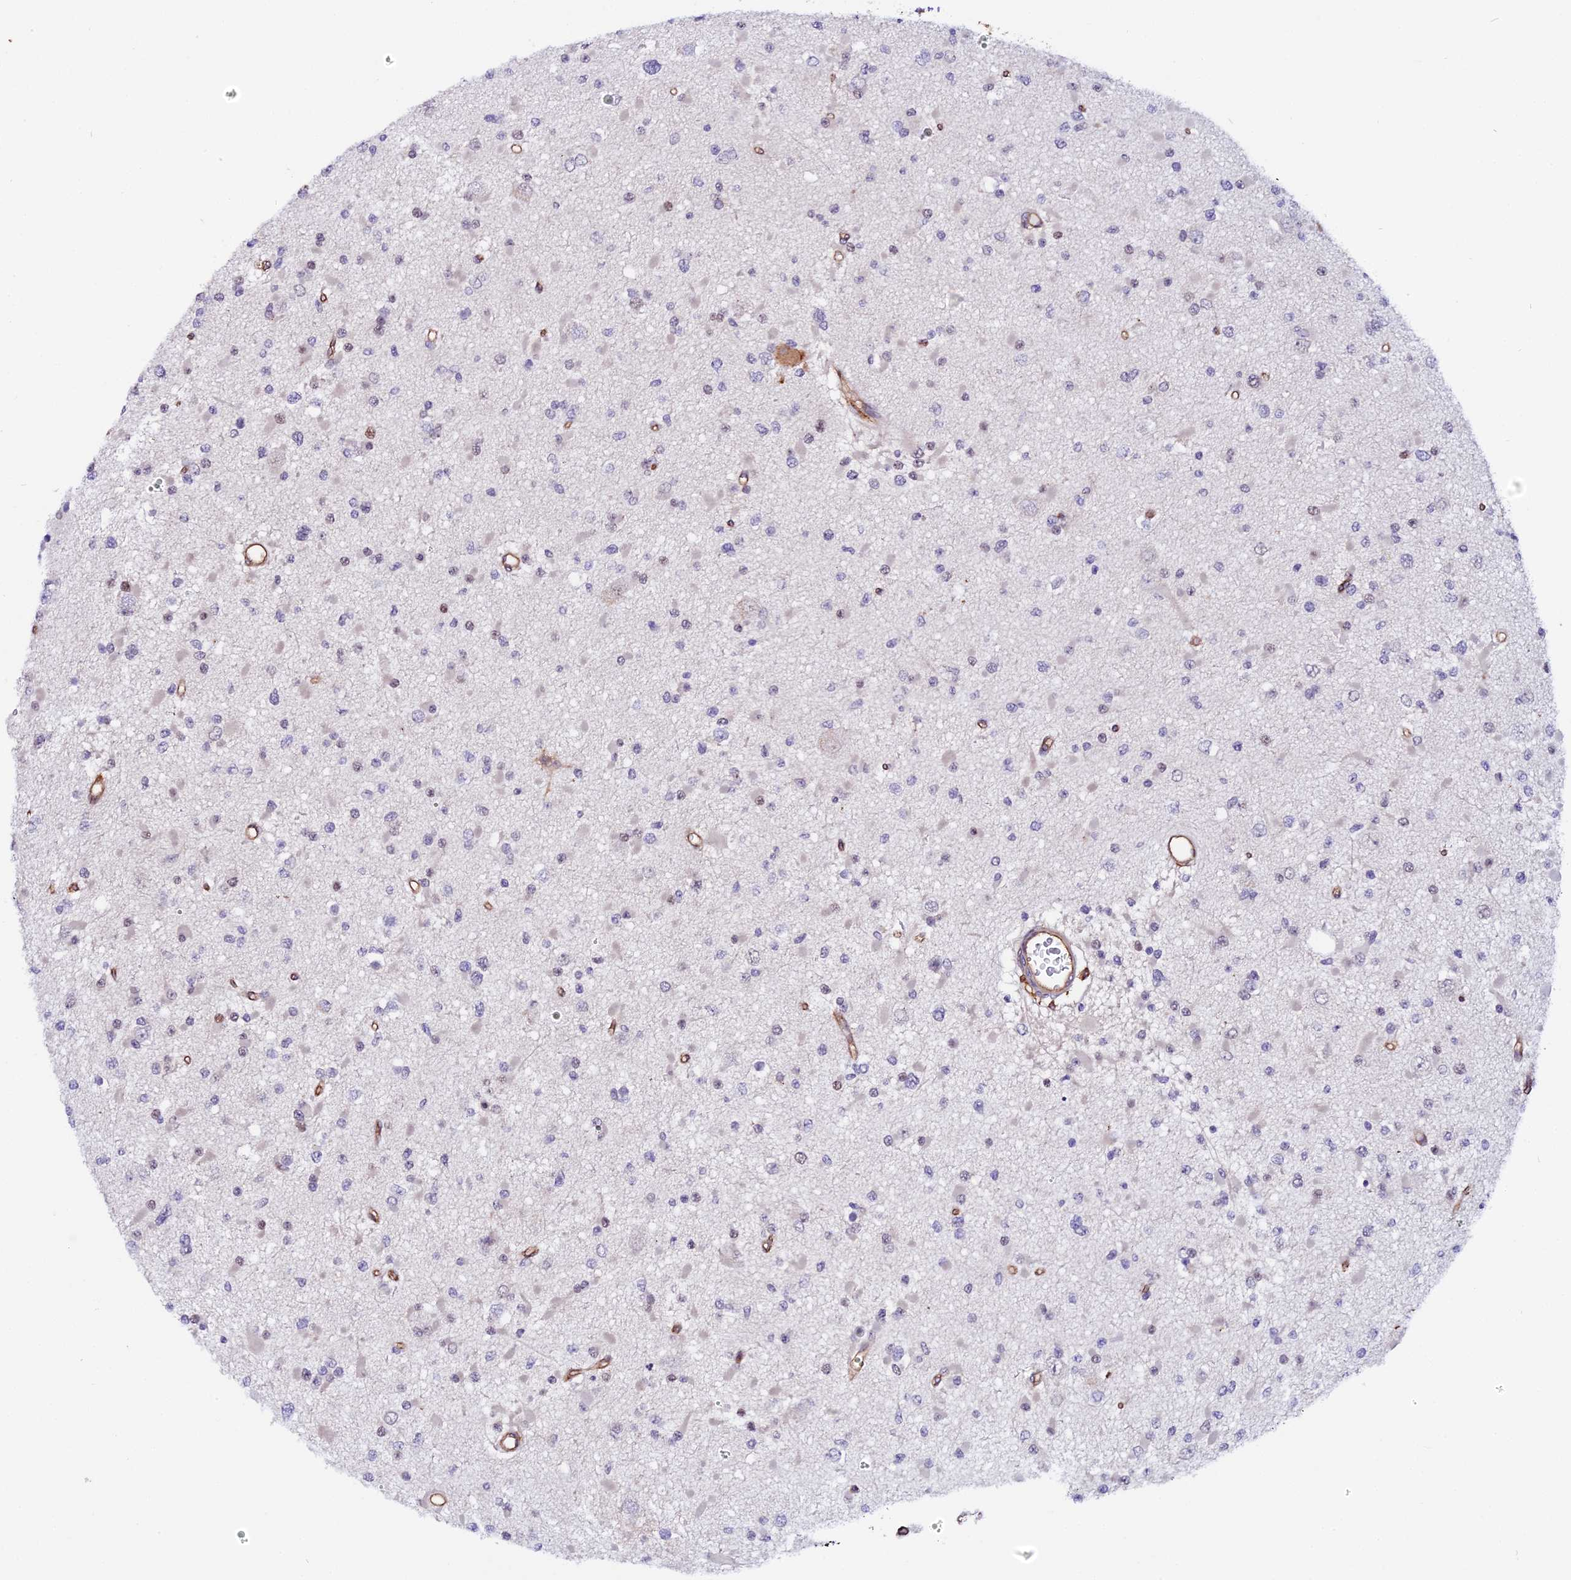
{"staining": {"intensity": "negative", "quantity": "none", "location": "none"}, "tissue": "glioma", "cell_type": "Tumor cells", "image_type": "cancer", "snomed": [{"axis": "morphology", "description": "Glioma, malignant, Low grade"}, {"axis": "topography", "description": "Brain"}], "caption": "A high-resolution micrograph shows IHC staining of glioma, which demonstrates no significant positivity in tumor cells.", "gene": "USP17L15", "patient": {"sex": "female", "age": 22}}